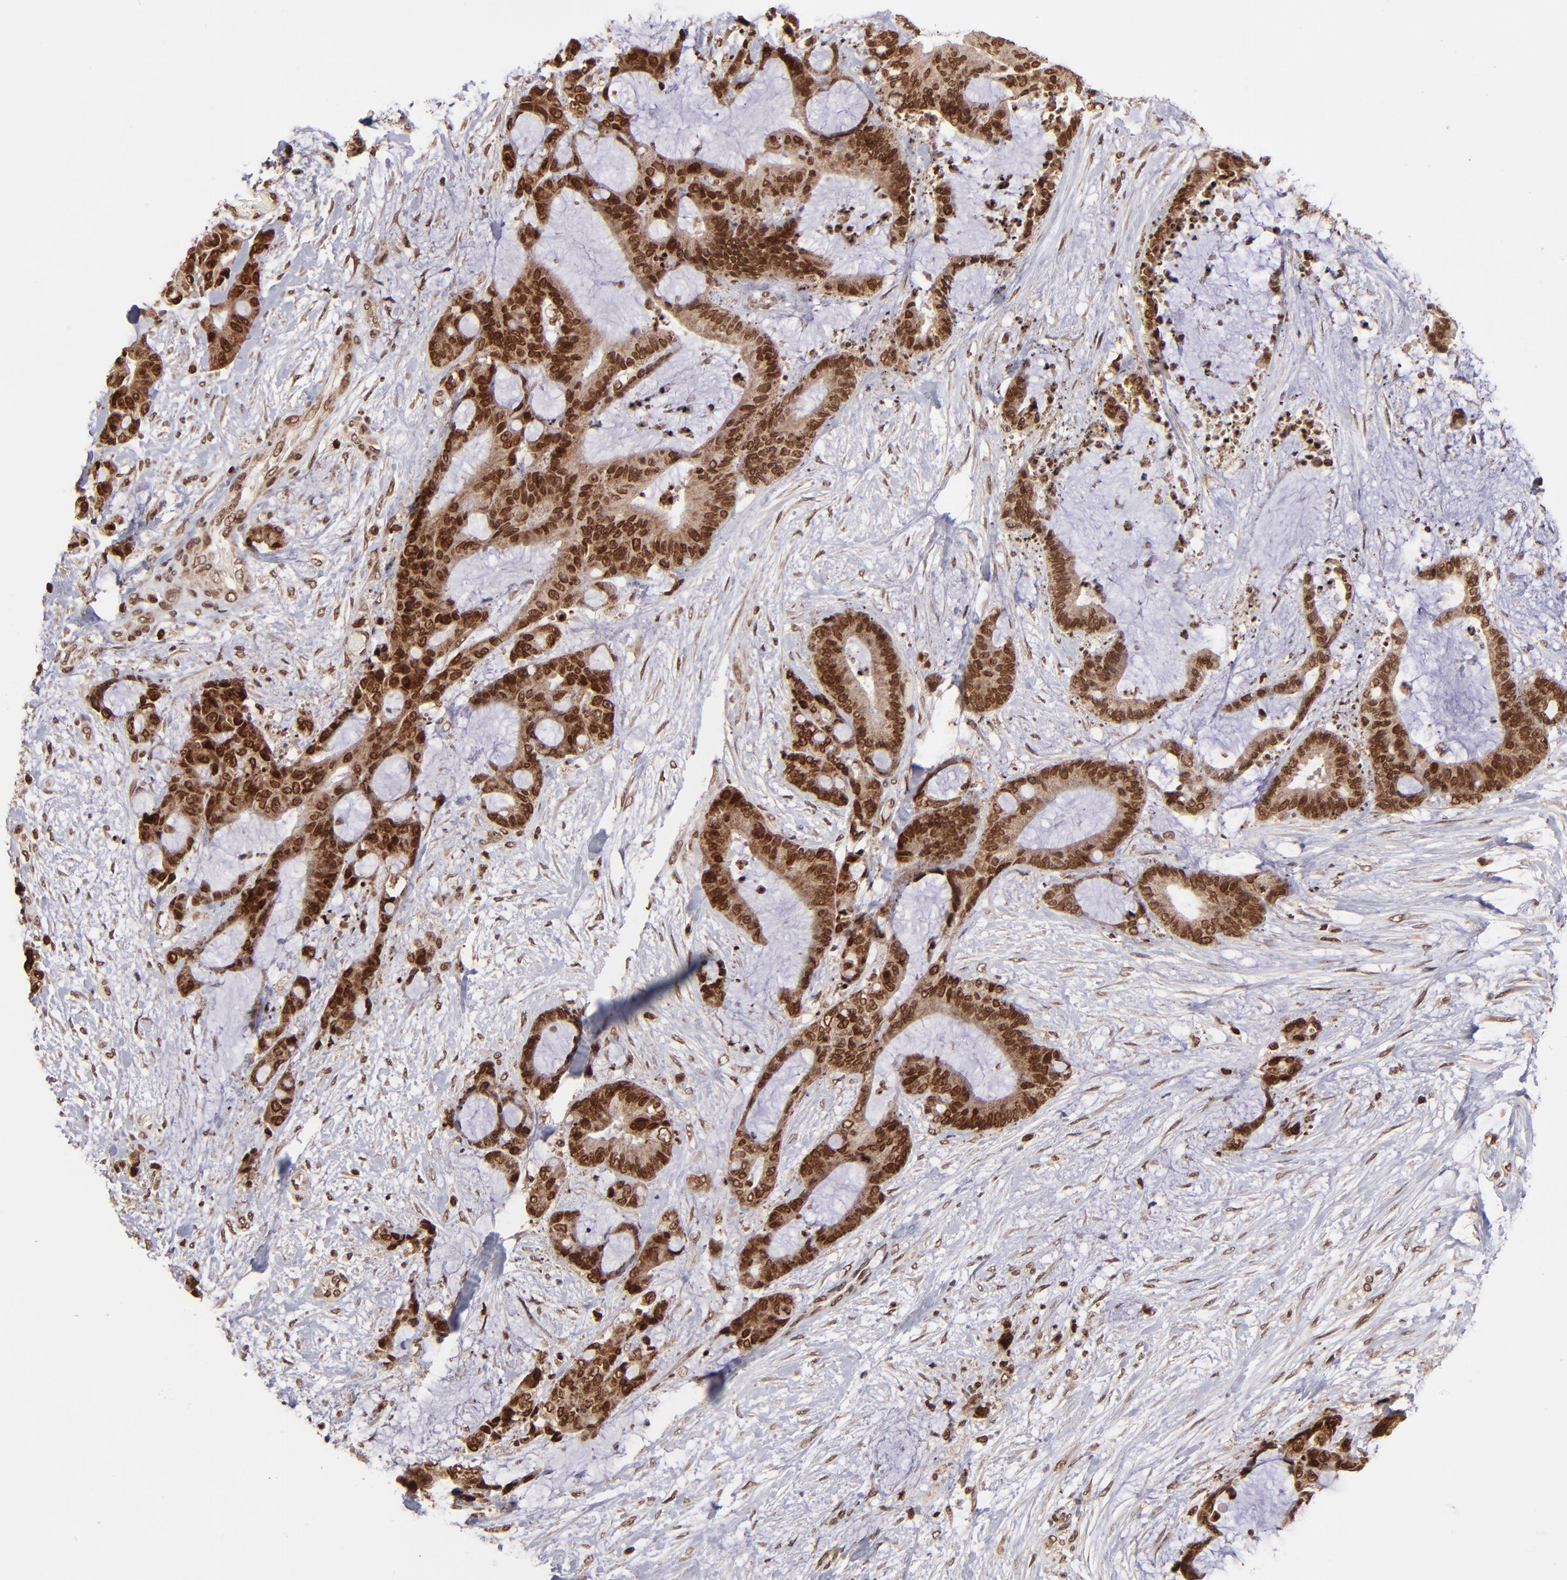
{"staining": {"intensity": "strong", "quantity": ">75%", "location": "cytoplasmic/membranous,nuclear"}, "tissue": "liver cancer", "cell_type": "Tumor cells", "image_type": "cancer", "snomed": [{"axis": "morphology", "description": "Cholangiocarcinoma"}, {"axis": "topography", "description": "Liver"}], "caption": "Immunohistochemistry photomicrograph of human cholangiocarcinoma (liver) stained for a protein (brown), which exhibits high levels of strong cytoplasmic/membranous and nuclear expression in about >75% of tumor cells.", "gene": "TOP1MT", "patient": {"sex": "female", "age": 73}}